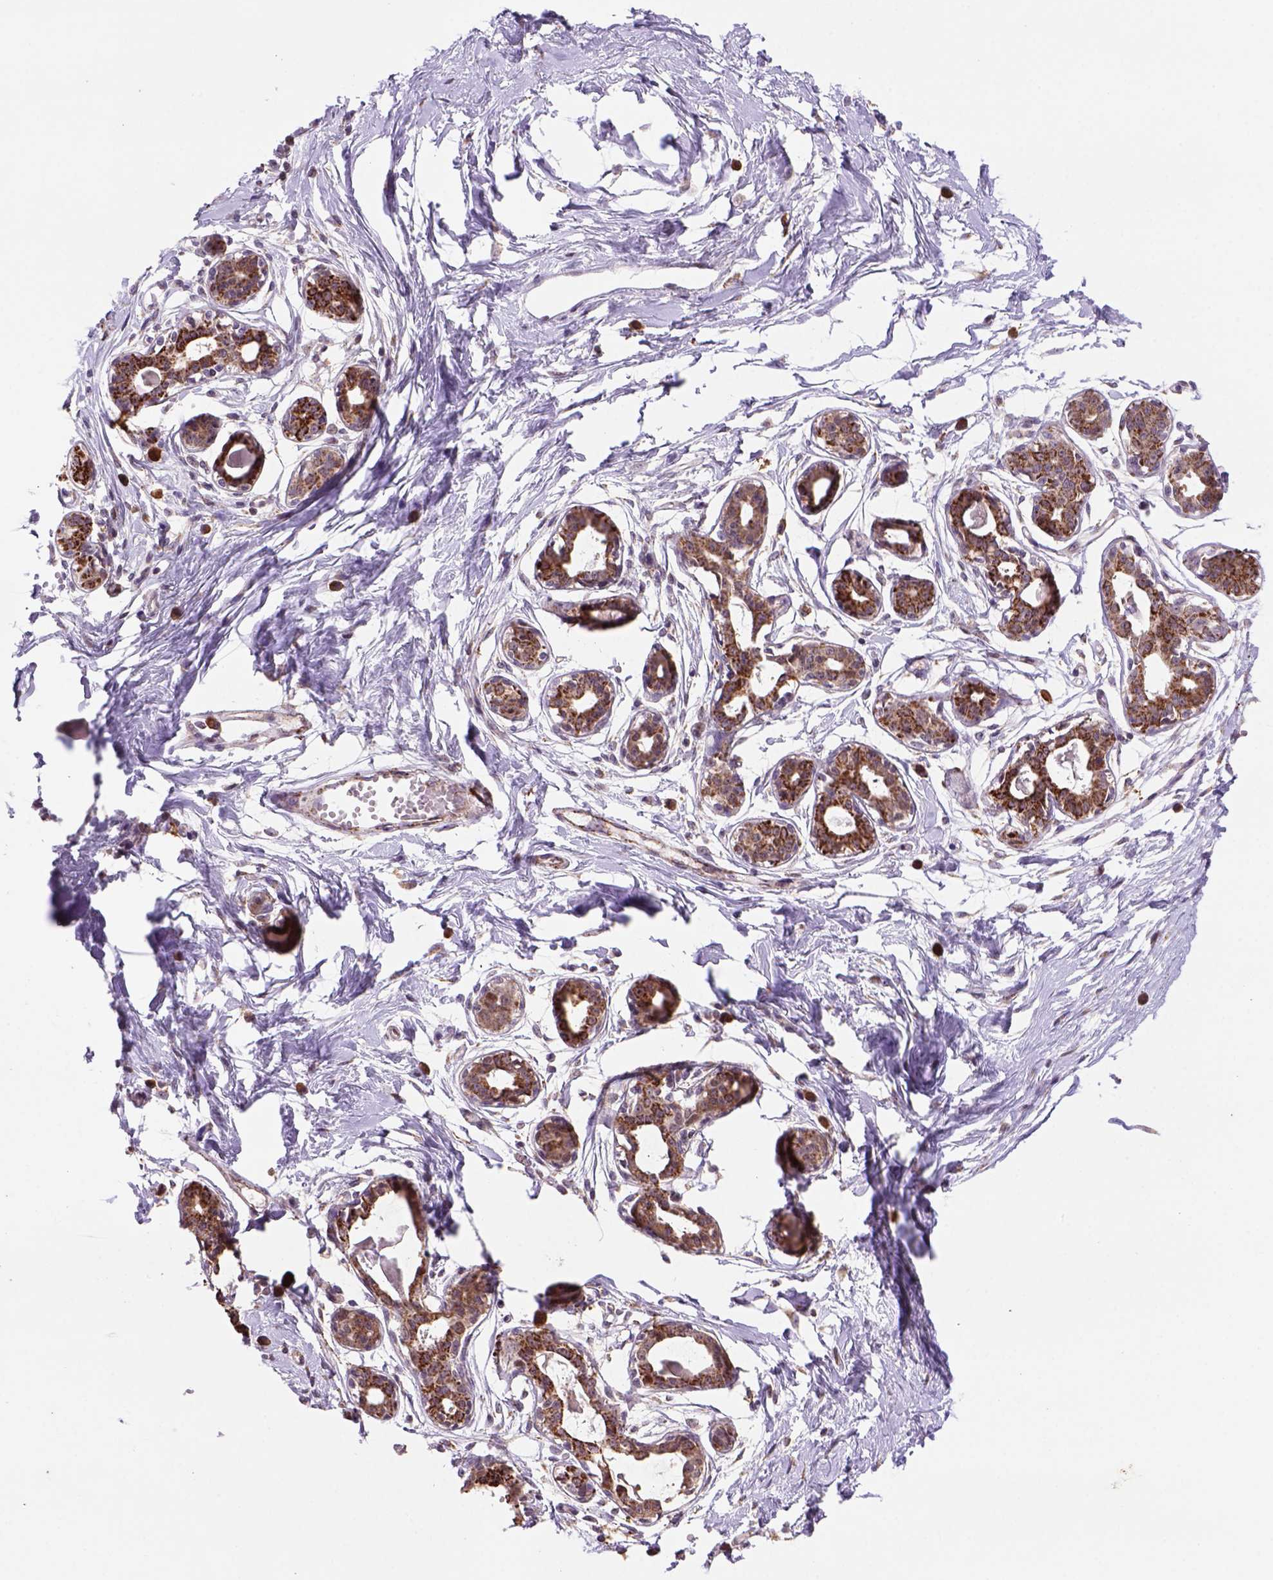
{"staining": {"intensity": "negative", "quantity": "none", "location": "none"}, "tissue": "breast", "cell_type": "Adipocytes", "image_type": "normal", "snomed": [{"axis": "morphology", "description": "Normal tissue, NOS"}, {"axis": "topography", "description": "Breast"}], "caption": "High magnification brightfield microscopy of benign breast stained with DAB (brown) and counterstained with hematoxylin (blue): adipocytes show no significant expression.", "gene": "FZD7", "patient": {"sex": "female", "age": 45}}